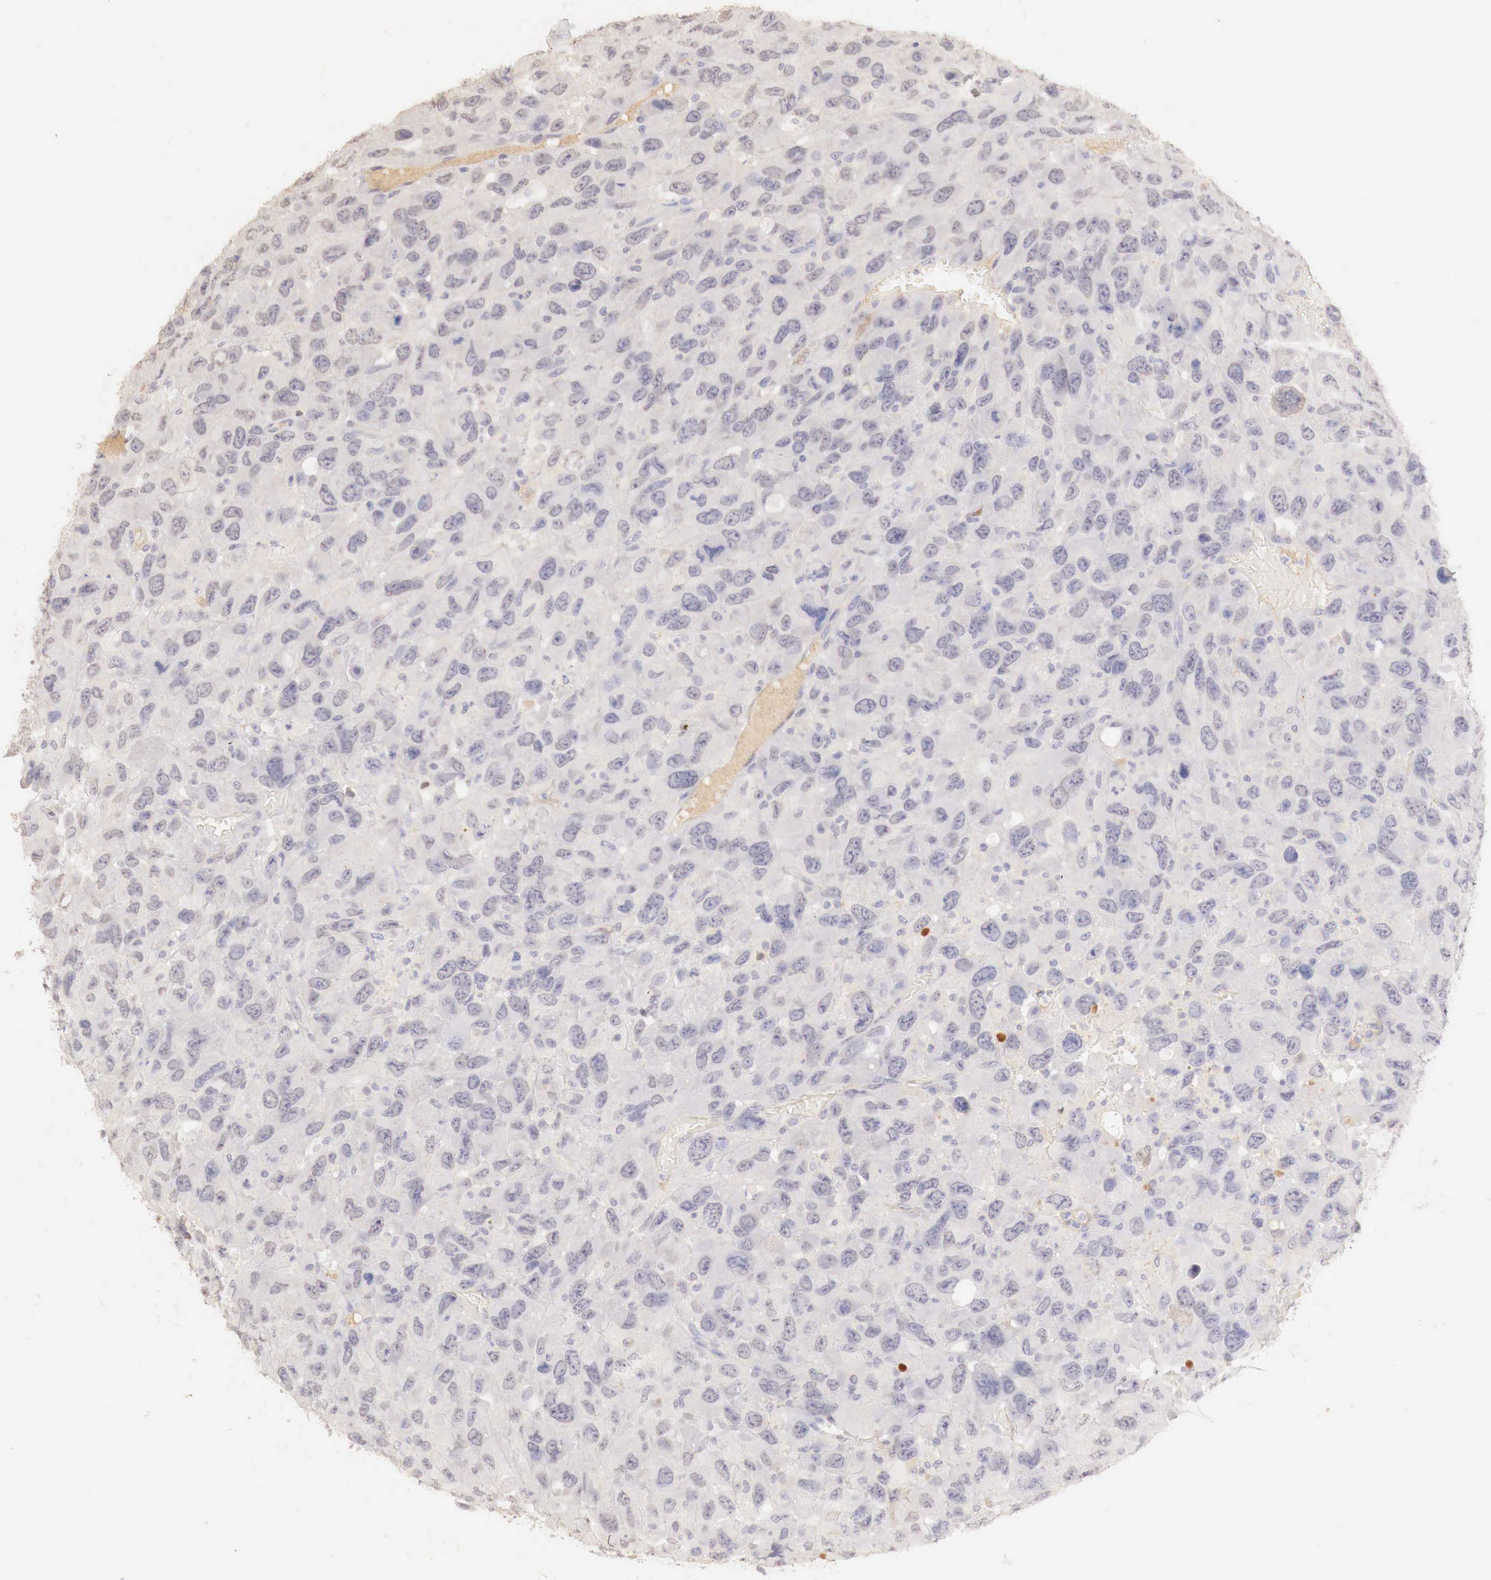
{"staining": {"intensity": "negative", "quantity": "none", "location": "none"}, "tissue": "renal cancer", "cell_type": "Tumor cells", "image_type": "cancer", "snomed": [{"axis": "morphology", "description": "Adenocarcinoma, NOS"}, {"axis": "topography", "description": "Kidney"}], "caption": "An IHC photomicrograph of renal cancer is shown. There is no staining in tumor cells of renal cancer.", "gene": "GATA1", "patient": {"sex": "male", "age": 79}}